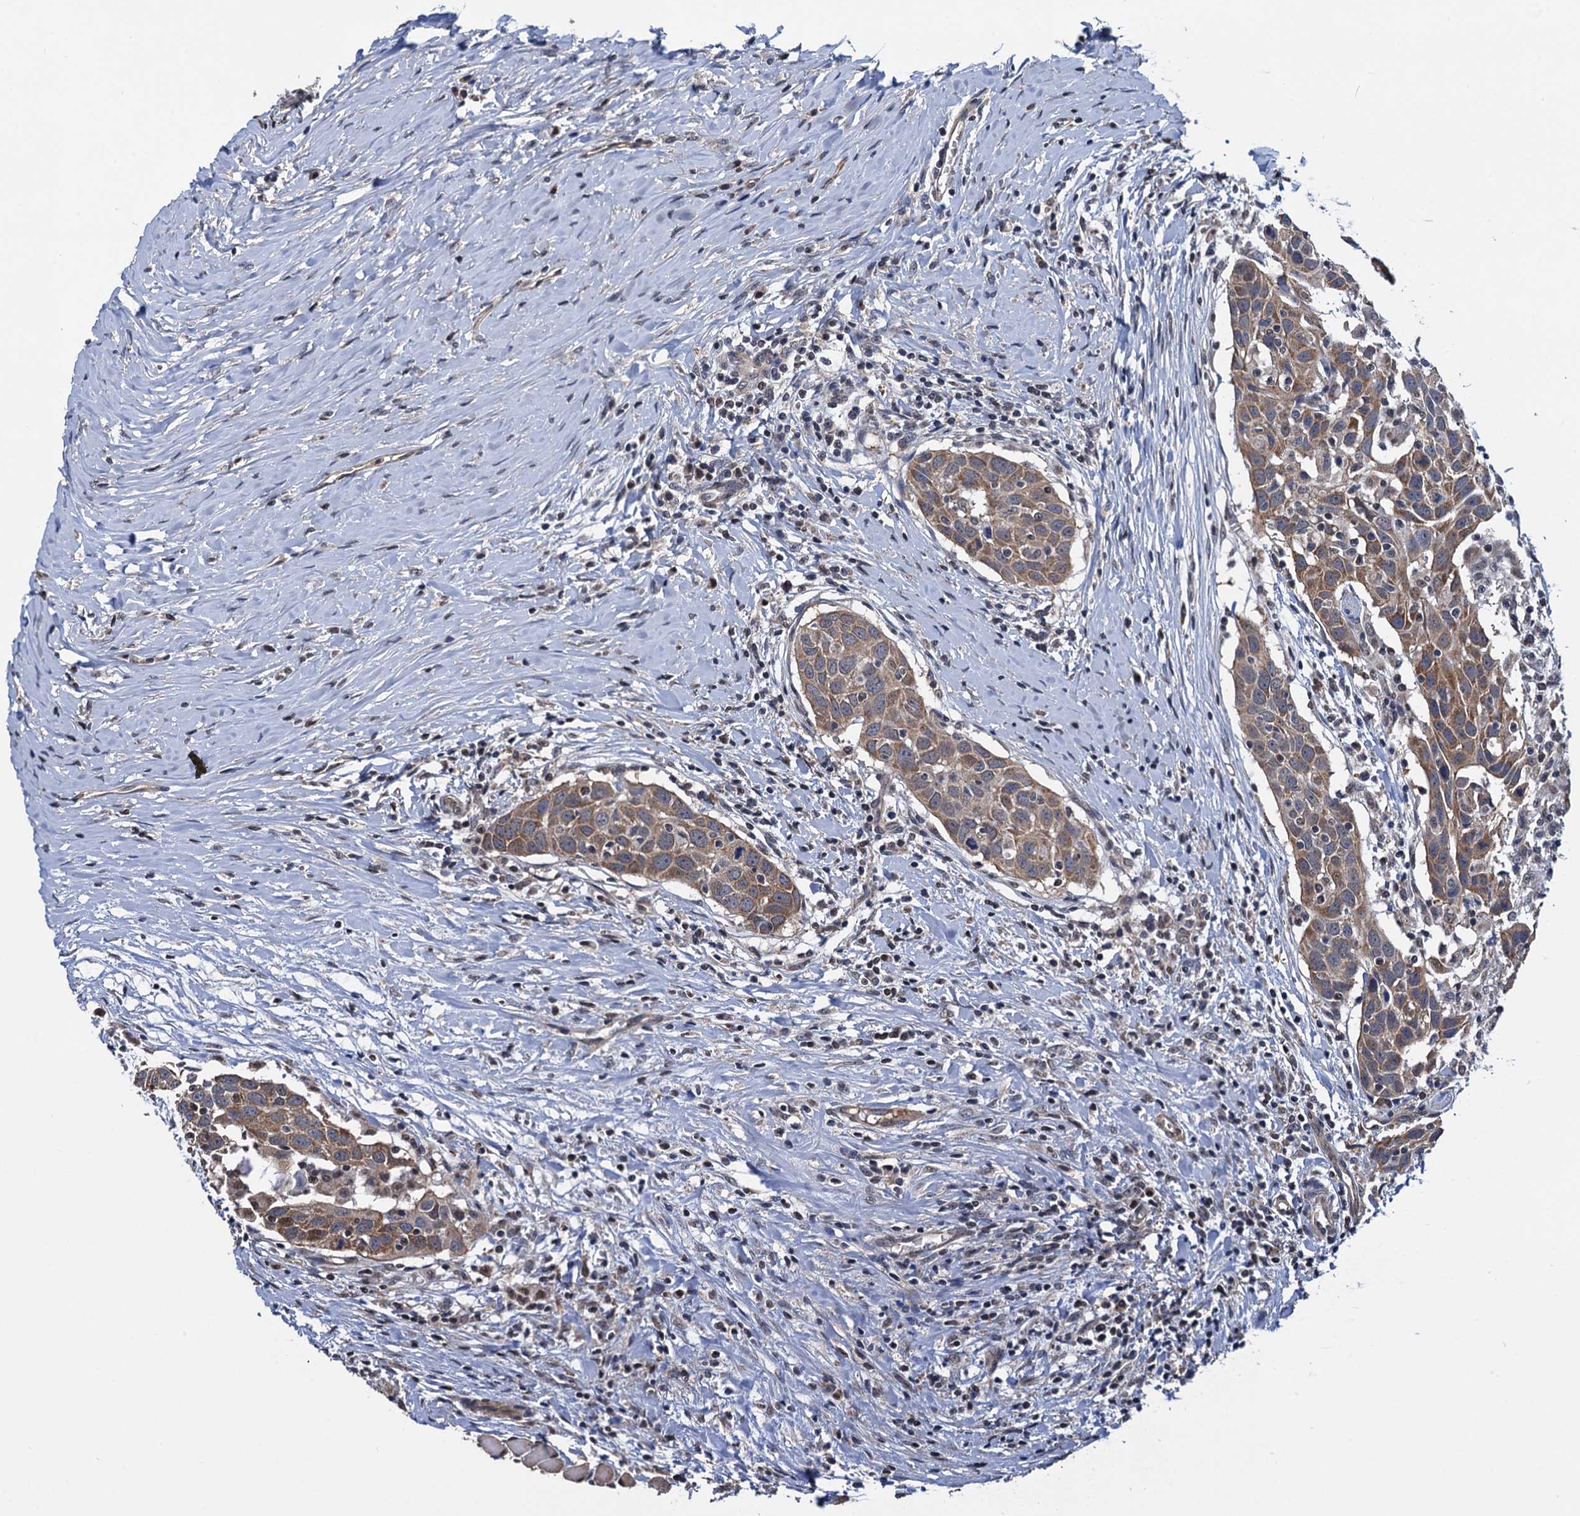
{"staining": {"intensity": "moderate", "quantity": "25%-75%", "location": "cytoplasmic/membranous,nuclear"}, "tissue": "head and neck cancer", "cell_type": "Tumor cells", "image_type": "cancer", "snomed": [{"axis": "morphology", "description": "Squamous cell carcinoma, NOS"}, {"axis": "topography", "description": "Oral tissue"}, {"axis": "topography", "description": "Head-Neck"}], "caption": "Head and neck cancer tissue displays moderate cytoplasmic/membranous and nuclear positivity in about 25%-75% of tumor cells", "gene": "PTCD3", "patient": {"sex": "female", "age": 50}}